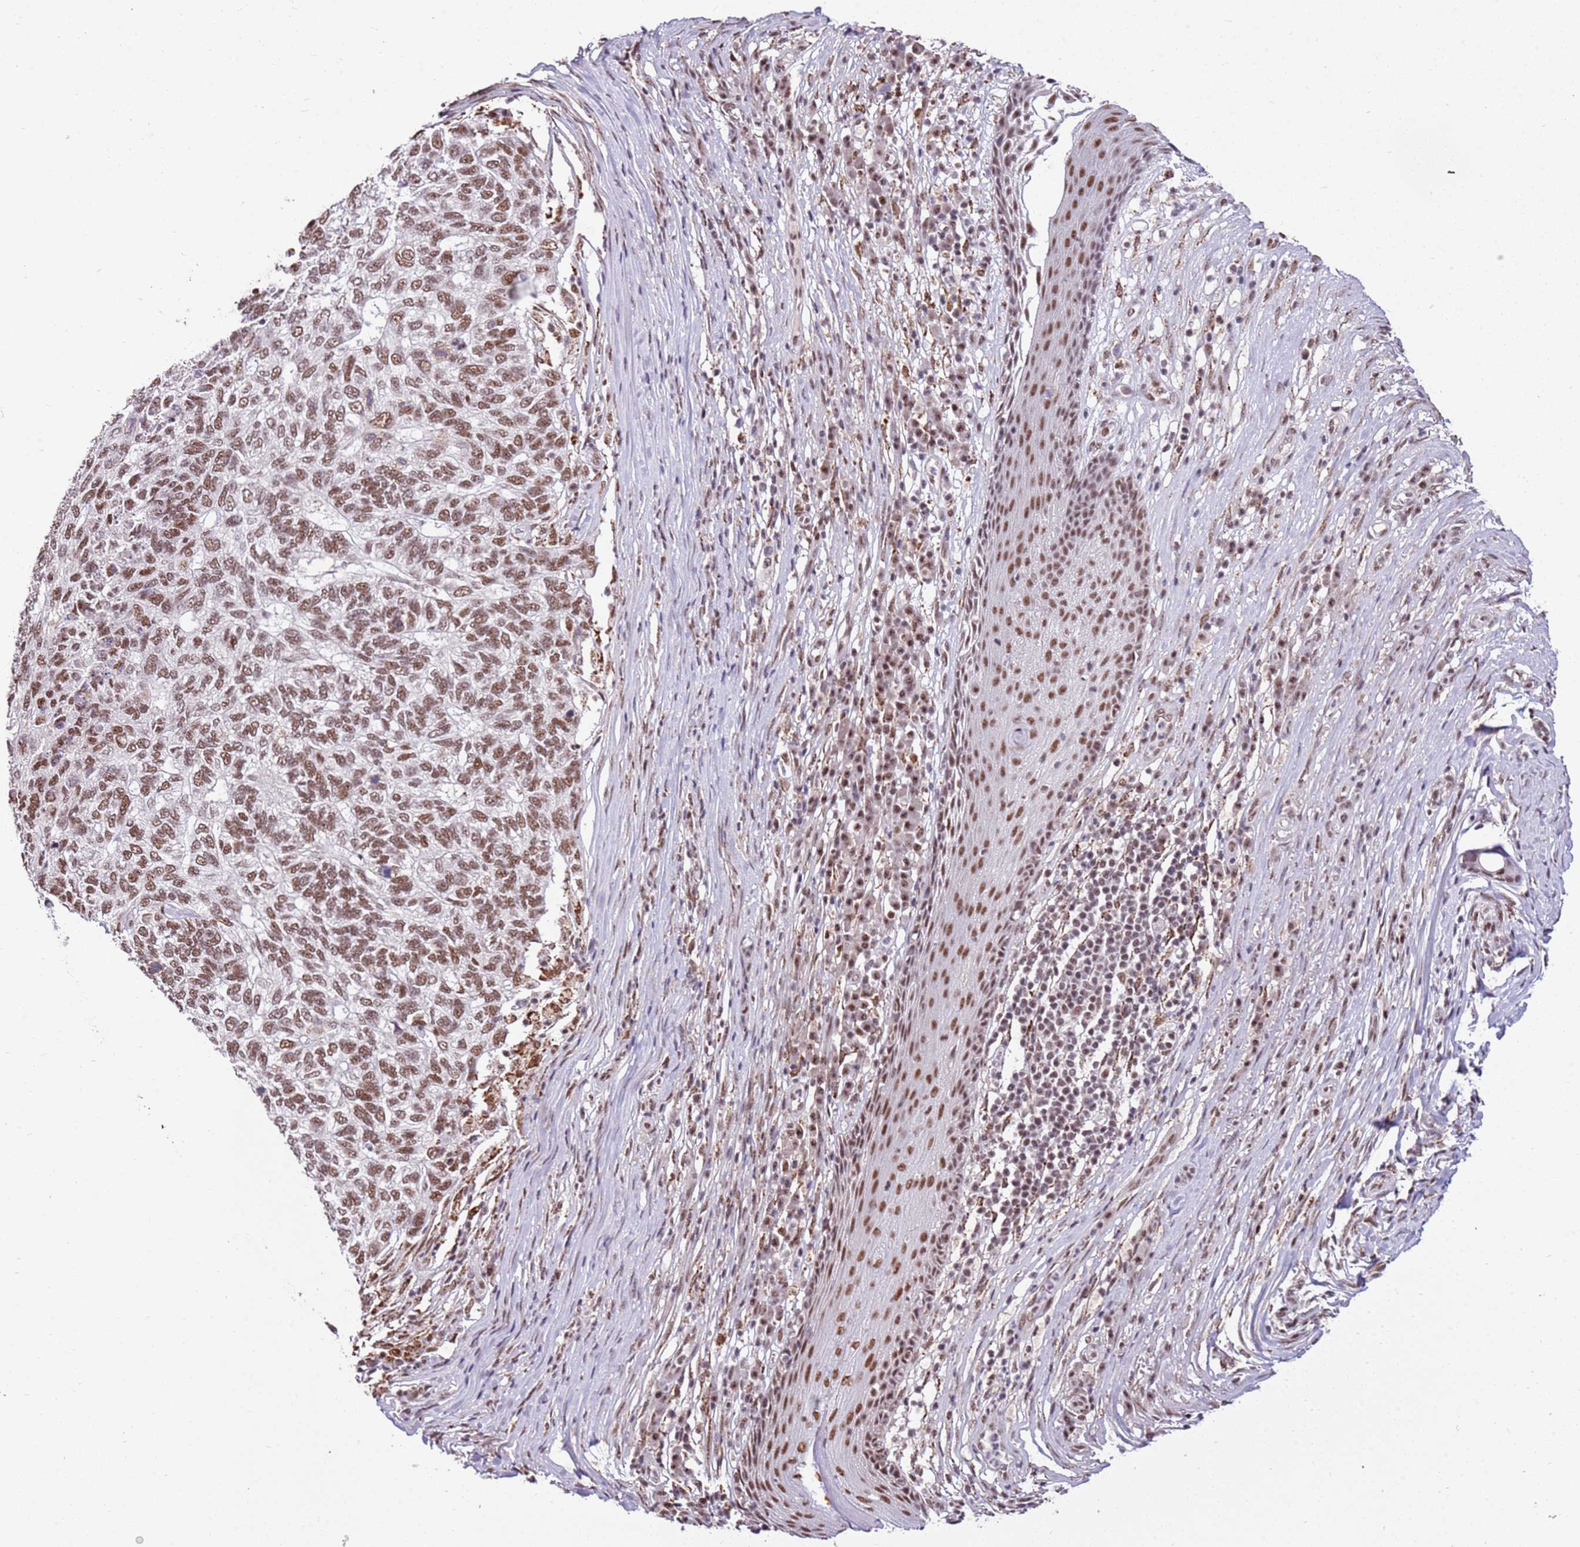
{"staining": {"intensity": "moderate", "quantity": ">75%", "location": "nuclear"}, "tissue": "skin cancer", "cell_type": "Tumor cells", "image_type": "cancer", "snomed": [{"axis": "morphology", "description": "Basal cell carcinoma"}, {"axis": "topography", "description": "Skin"}], "caption": "Basal cell carcinoma (skin) was stained to show a protein in brown. There is medium levels of moderate nuclear staining in approximately >75% of tumor cells.", "gene": "AKAP8L", "patient": {"sex": "female", "age": 65}}